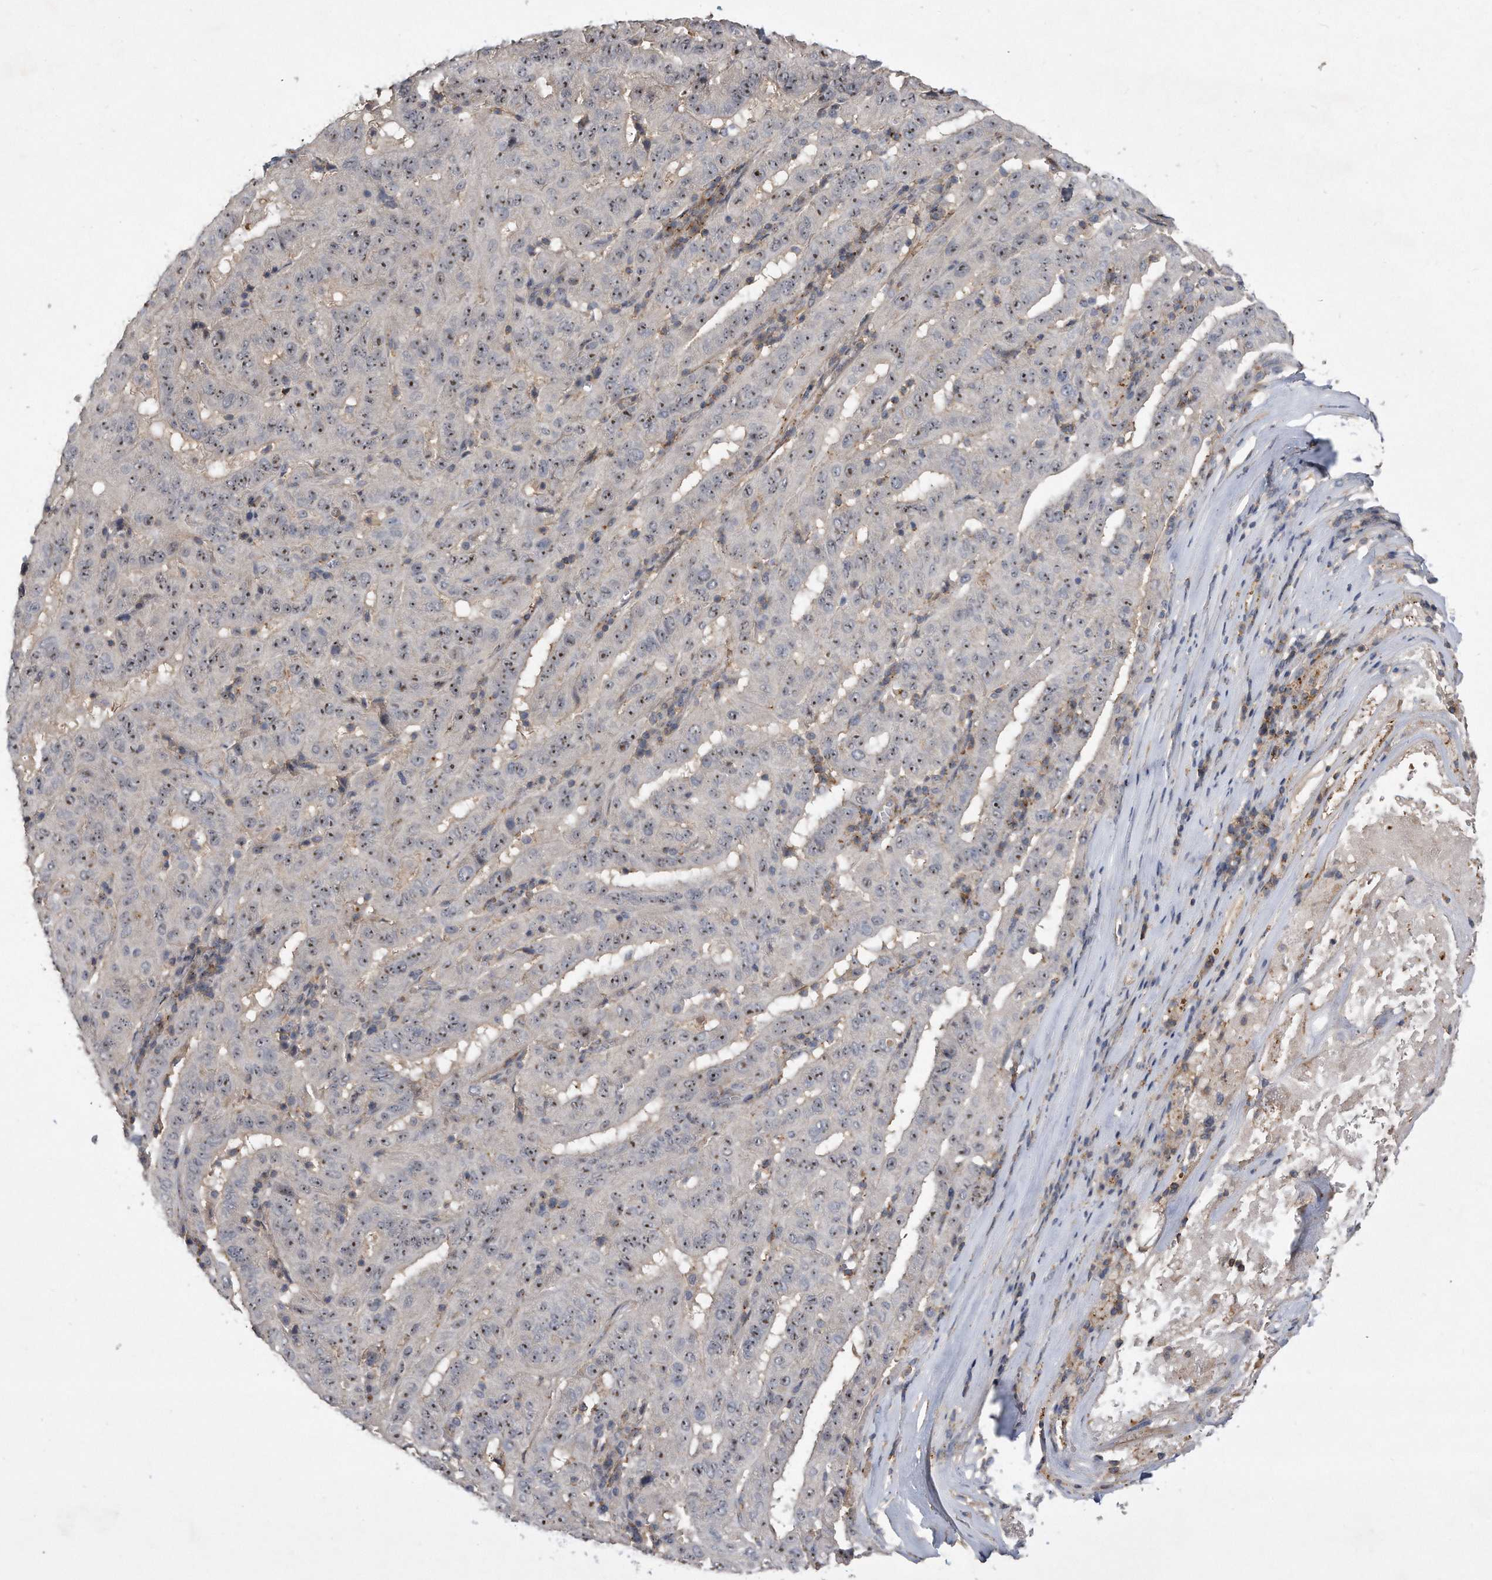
{"staining": {"intensity": "moderate", "quantity": ">75%", "location": "nuclear"}, "tissue": "pancreatic cancer", "cell_type": "Tumor cells", "image_type": "cancer", "snomed": [{"axis": "morphology", "description": "Adenocarcinoma, NOS"}, {"axis": "topography", "description": "Pancreas"}], "caption": "The histopathology image demonstrates staining of pancreatic adenocarcinoma, revealing moderate nuclear protein positivity (brown color) within tumor cells. (DAB IHC, brown staining for protein, blue staining for nuclei).", "gene": "PGBD2", "patient": {"sex": "male", "age": 63}}